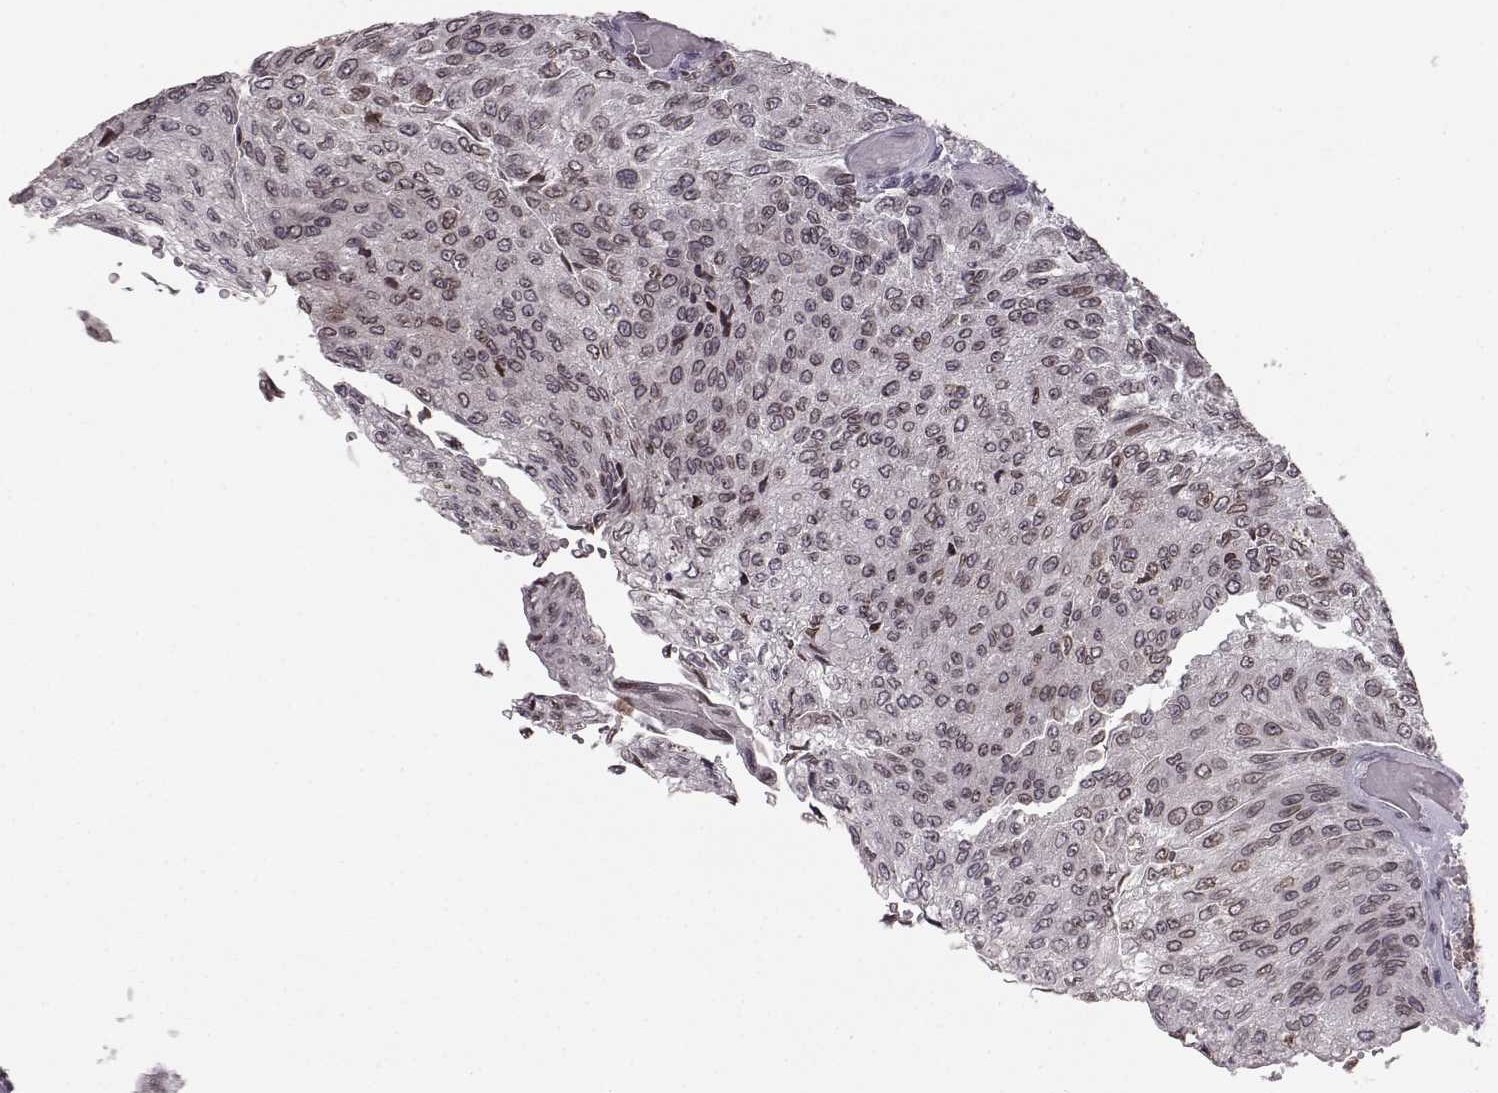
{"staining": {"intensity": "weak", "quantity": ">75%", "location": "cytoplasmic/membranous,nuclear"}, "tissue": "urothelial cancer", "cell_type": "Tumor cells", "image_type": "cancer", "snomed": [{"axis": "morphology", "description": "Urothelial carcinoma, Low grade"}, {"axis": "topography", "description": "Ureter, NOS"}, {"axis": "topography", "description": "Urinary bladder"}], "caption": "DAB immunohistochemical staining of human low-grade urothelial carcinoma reveals weak cytoplasmic/membranous and nuclear protein positivity in about >75% of tumor cells. (Stains: DAB in brown, nuclei in blue, Microscopy: brightfield microscopy at high magnification).", "gene": "NUP37", "patient": {"sex": "male", "age": 78}}